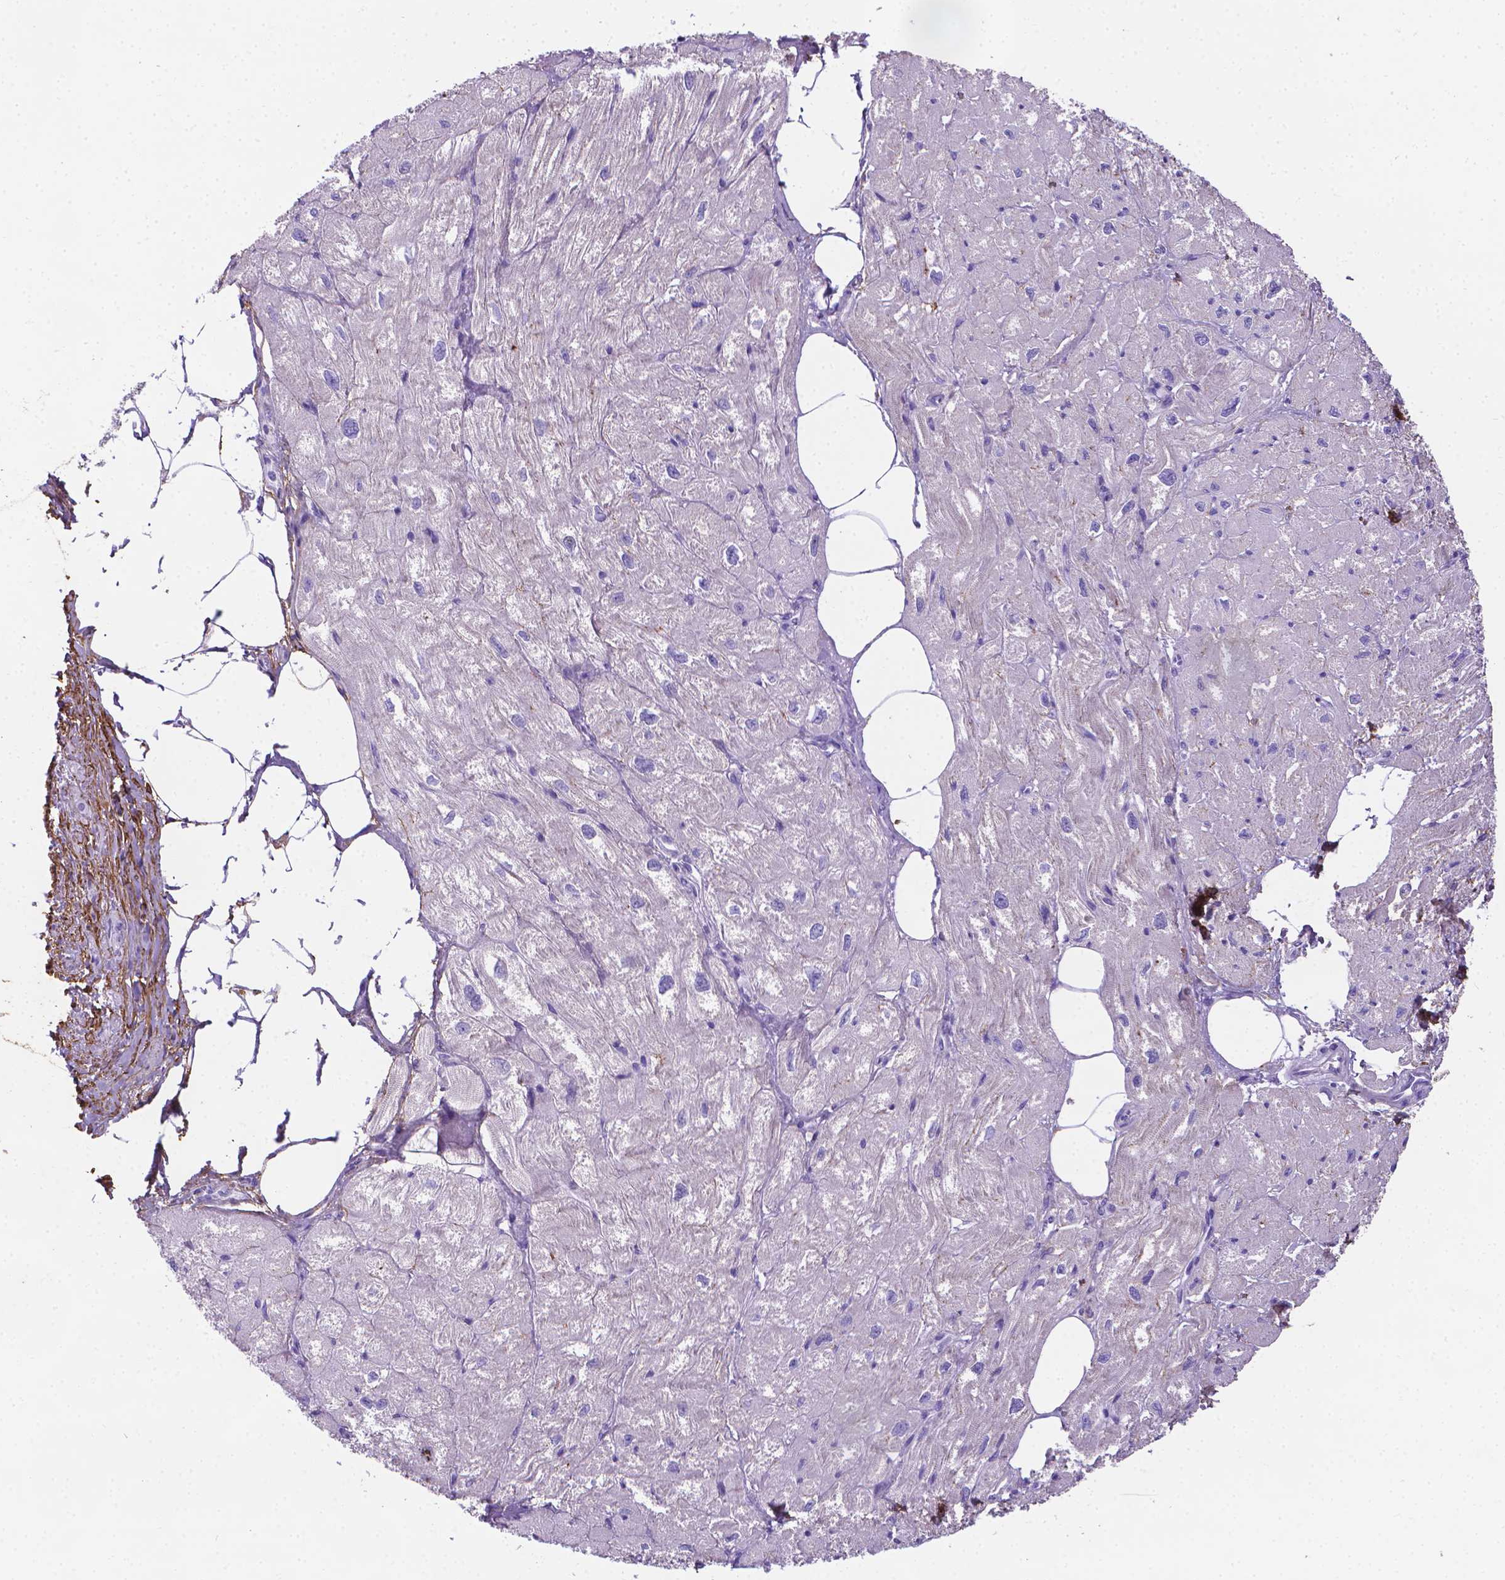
{"staining": {"intensity": "negative", "quantity": "none", "location": "none"}, "tissue": "heart muscle", "cell_type": "Cardiomyocytes", "image_type": "normal", "snomed": [{"axis": "morphology", "description": "Normal tissue, NOS"}, {"axis": "topography", "description": "Heart"}], "caption": "Micrograph shows no protein staining in cardiomyocytes of normal heart muscle.", "gene": "MFAP2", "patient": {"sex": "female", "age": 62}}